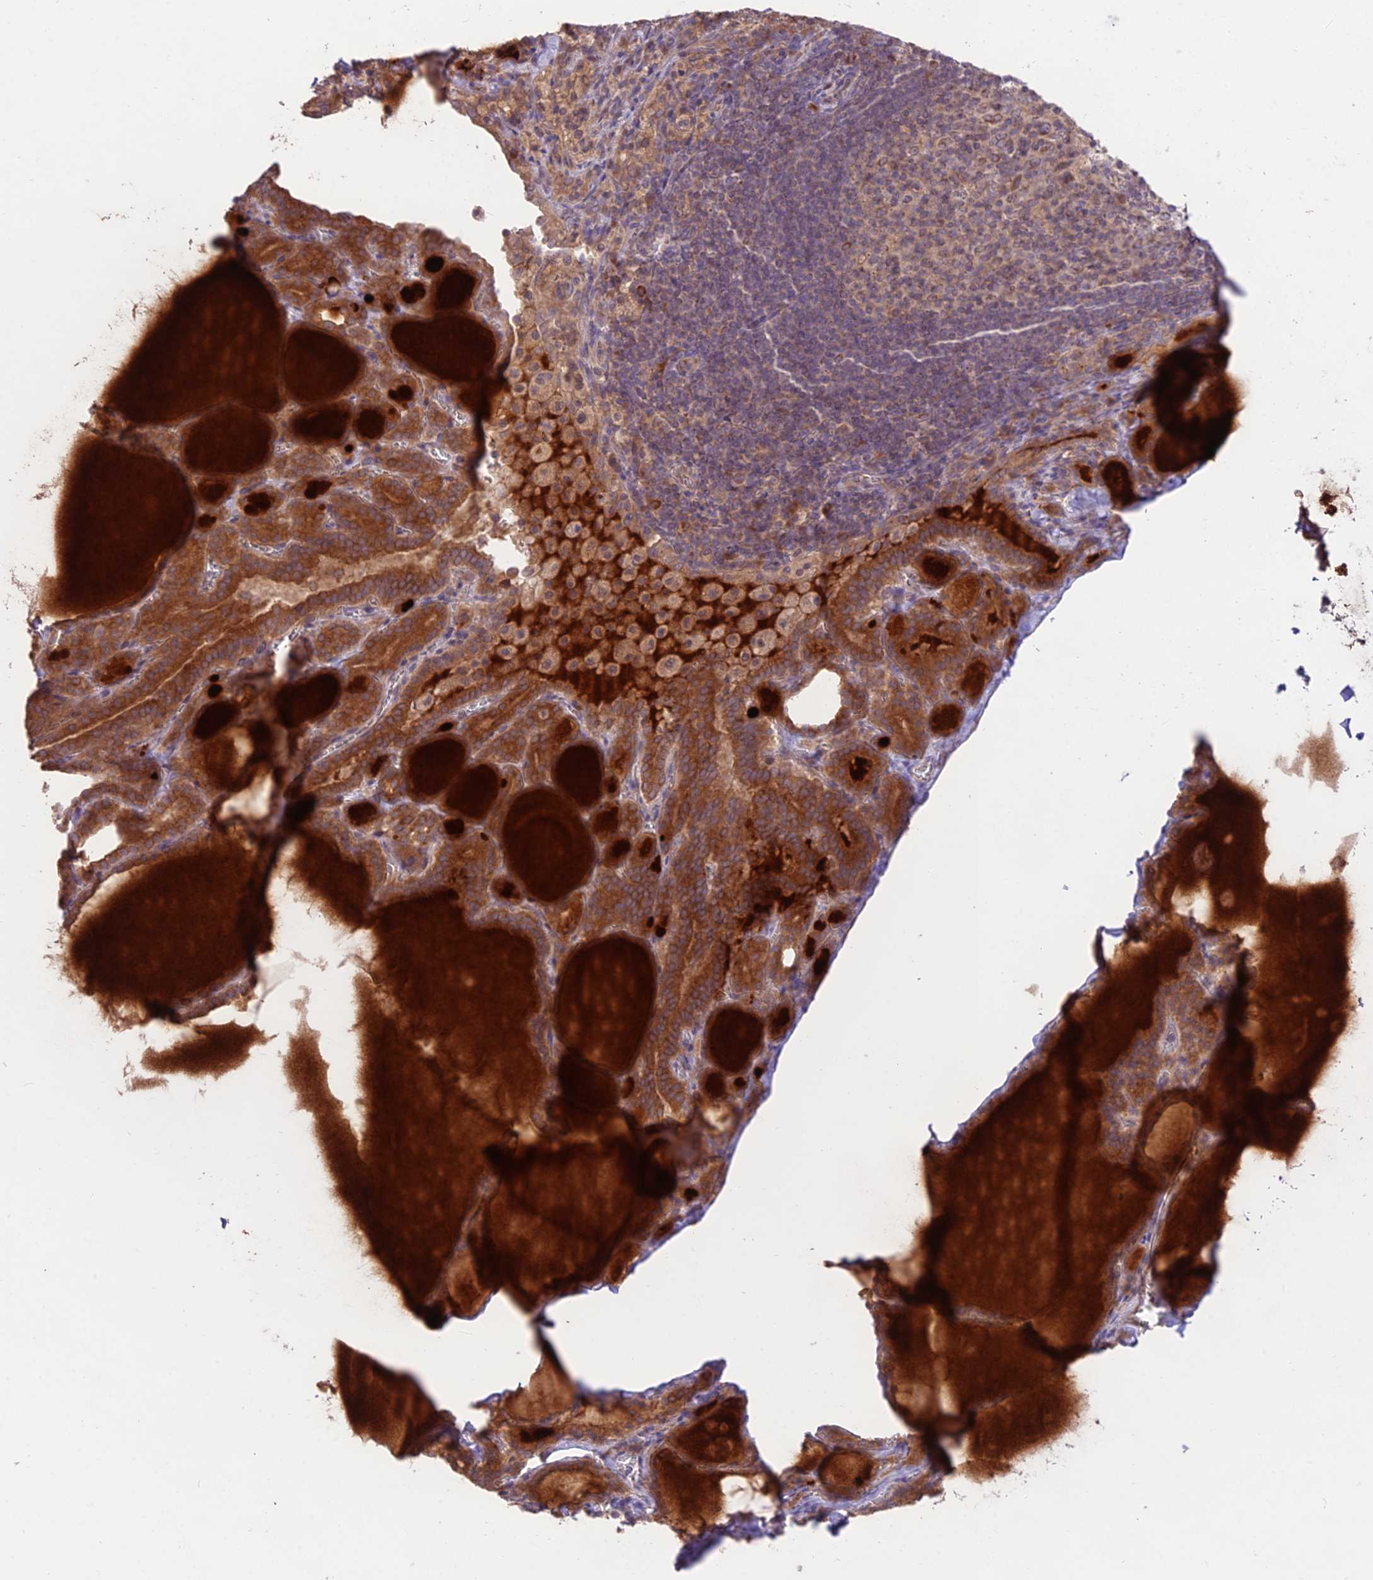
{"staining": {"intensity": "moderate", "quantity": ">75%", "location": "cytoplasmic/membranous"}, "tissue": "thyroid gland", "cell_type": "Glandular cells", "image_type": "normal", "snomed": [{"axis": "morphology", "description": "Normal tissue, NOS"}, {"axis": "topography", "description": "Thyroid gland"}], "caption": "DAB immunohistochemical staining of benign human thyroid gland demonstrates moderate cytoplasmic/membranous protein expression in about >75% of glandular cells. The protein is shown in brown color, while the nuclei are stained blue.", "gene": "TMEM259", "patient": {"sex": "male", "age": 56}}